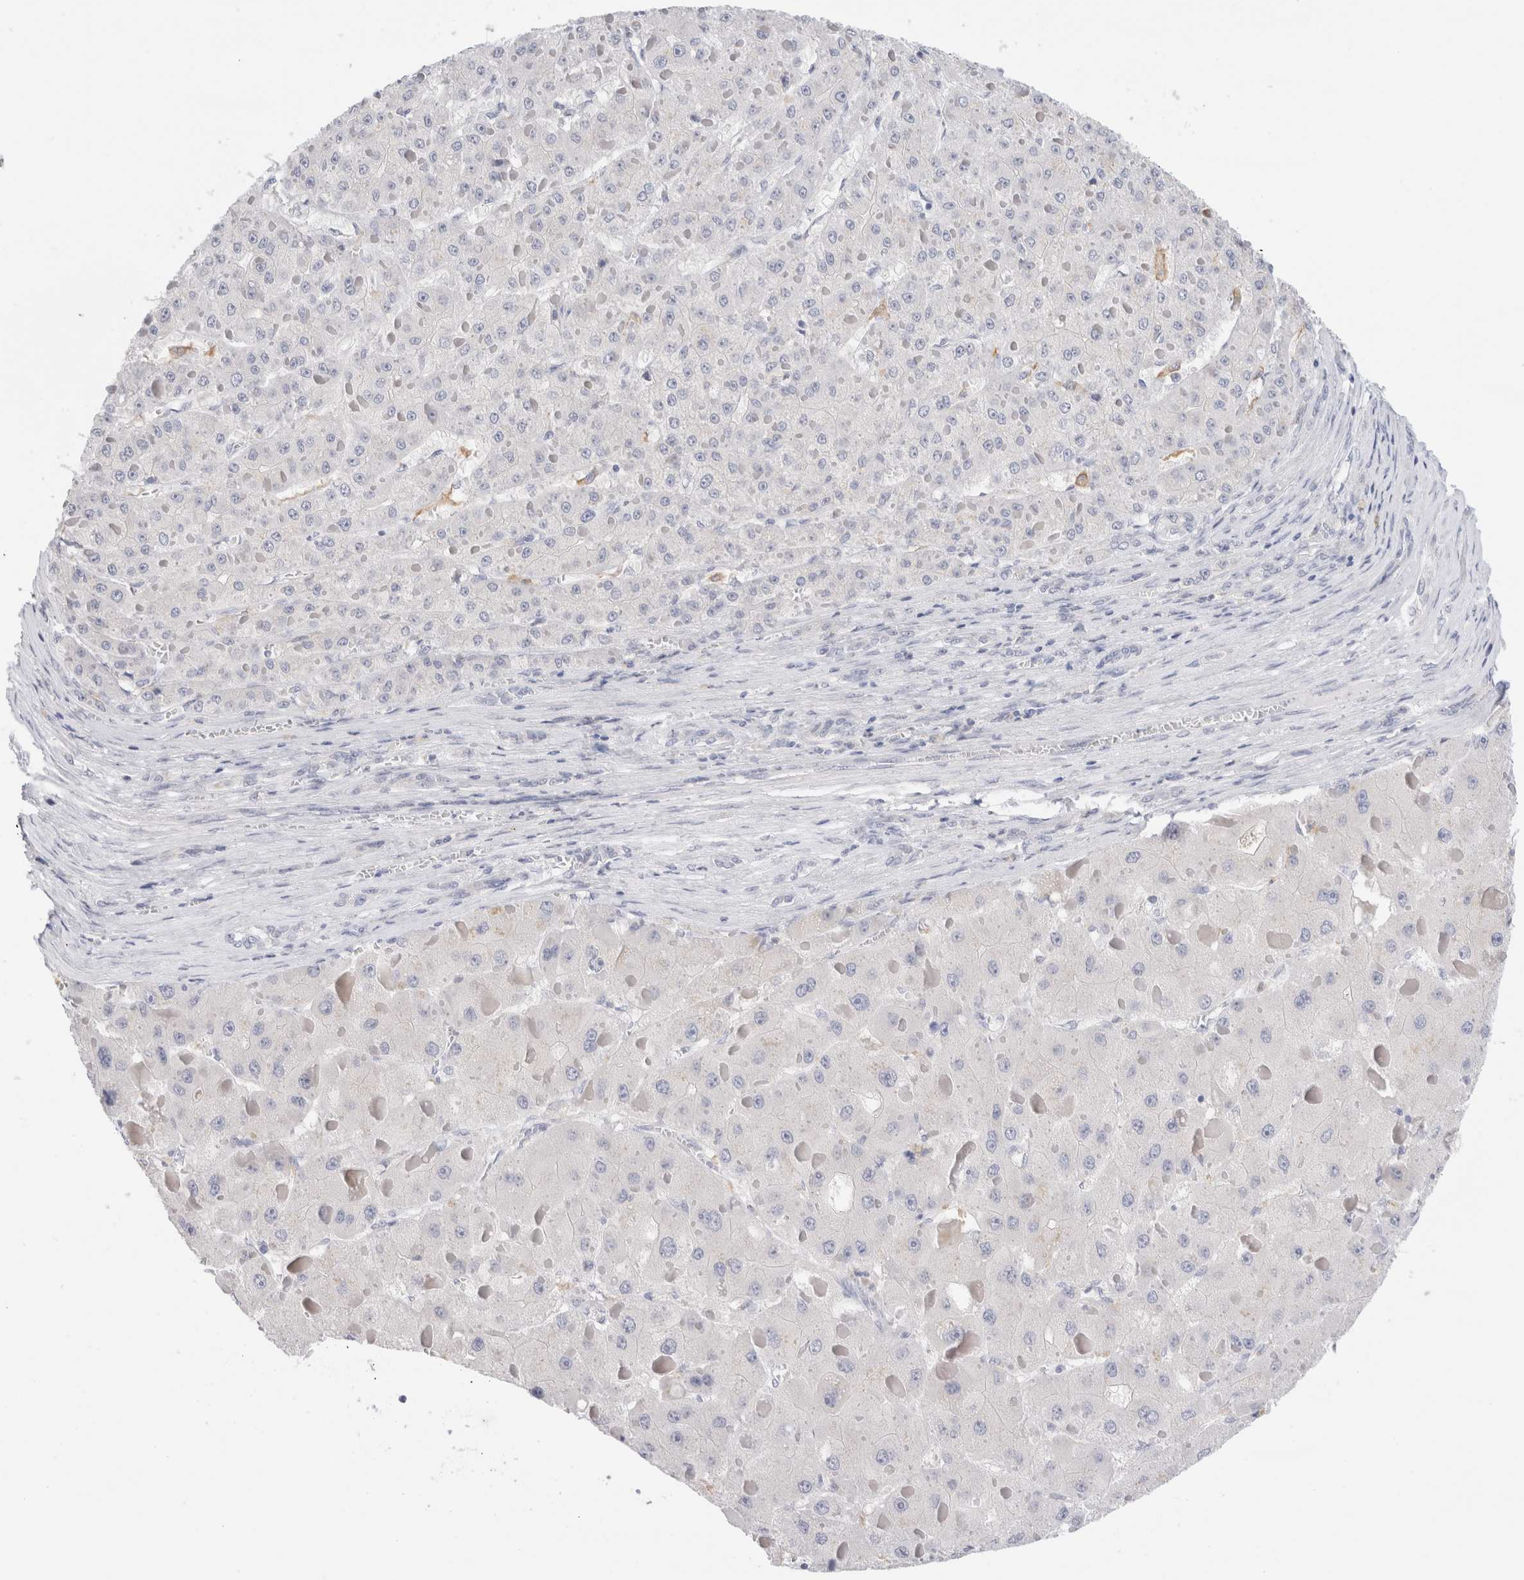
{"staining": {"intensity": "negative", "quantity": "none", "location": "none"}, "tissue": "liver cancer", "cell_type": "Tumor cells", "image_type": "cancer", "snomed": [{"axis": "morphology", "description": "Carcinoma, Hepatocellular, NOS"}, {"axis": "topography", "description": "Liver"}], "caption": "Immunohistochemistry (IHC) image of liver hepatocellular carcinoma stained for a protein (brown), which displays no positivity in tumor cells.", "gene": "ADAM30", "patient": {"sex": "female", "age": 73}}